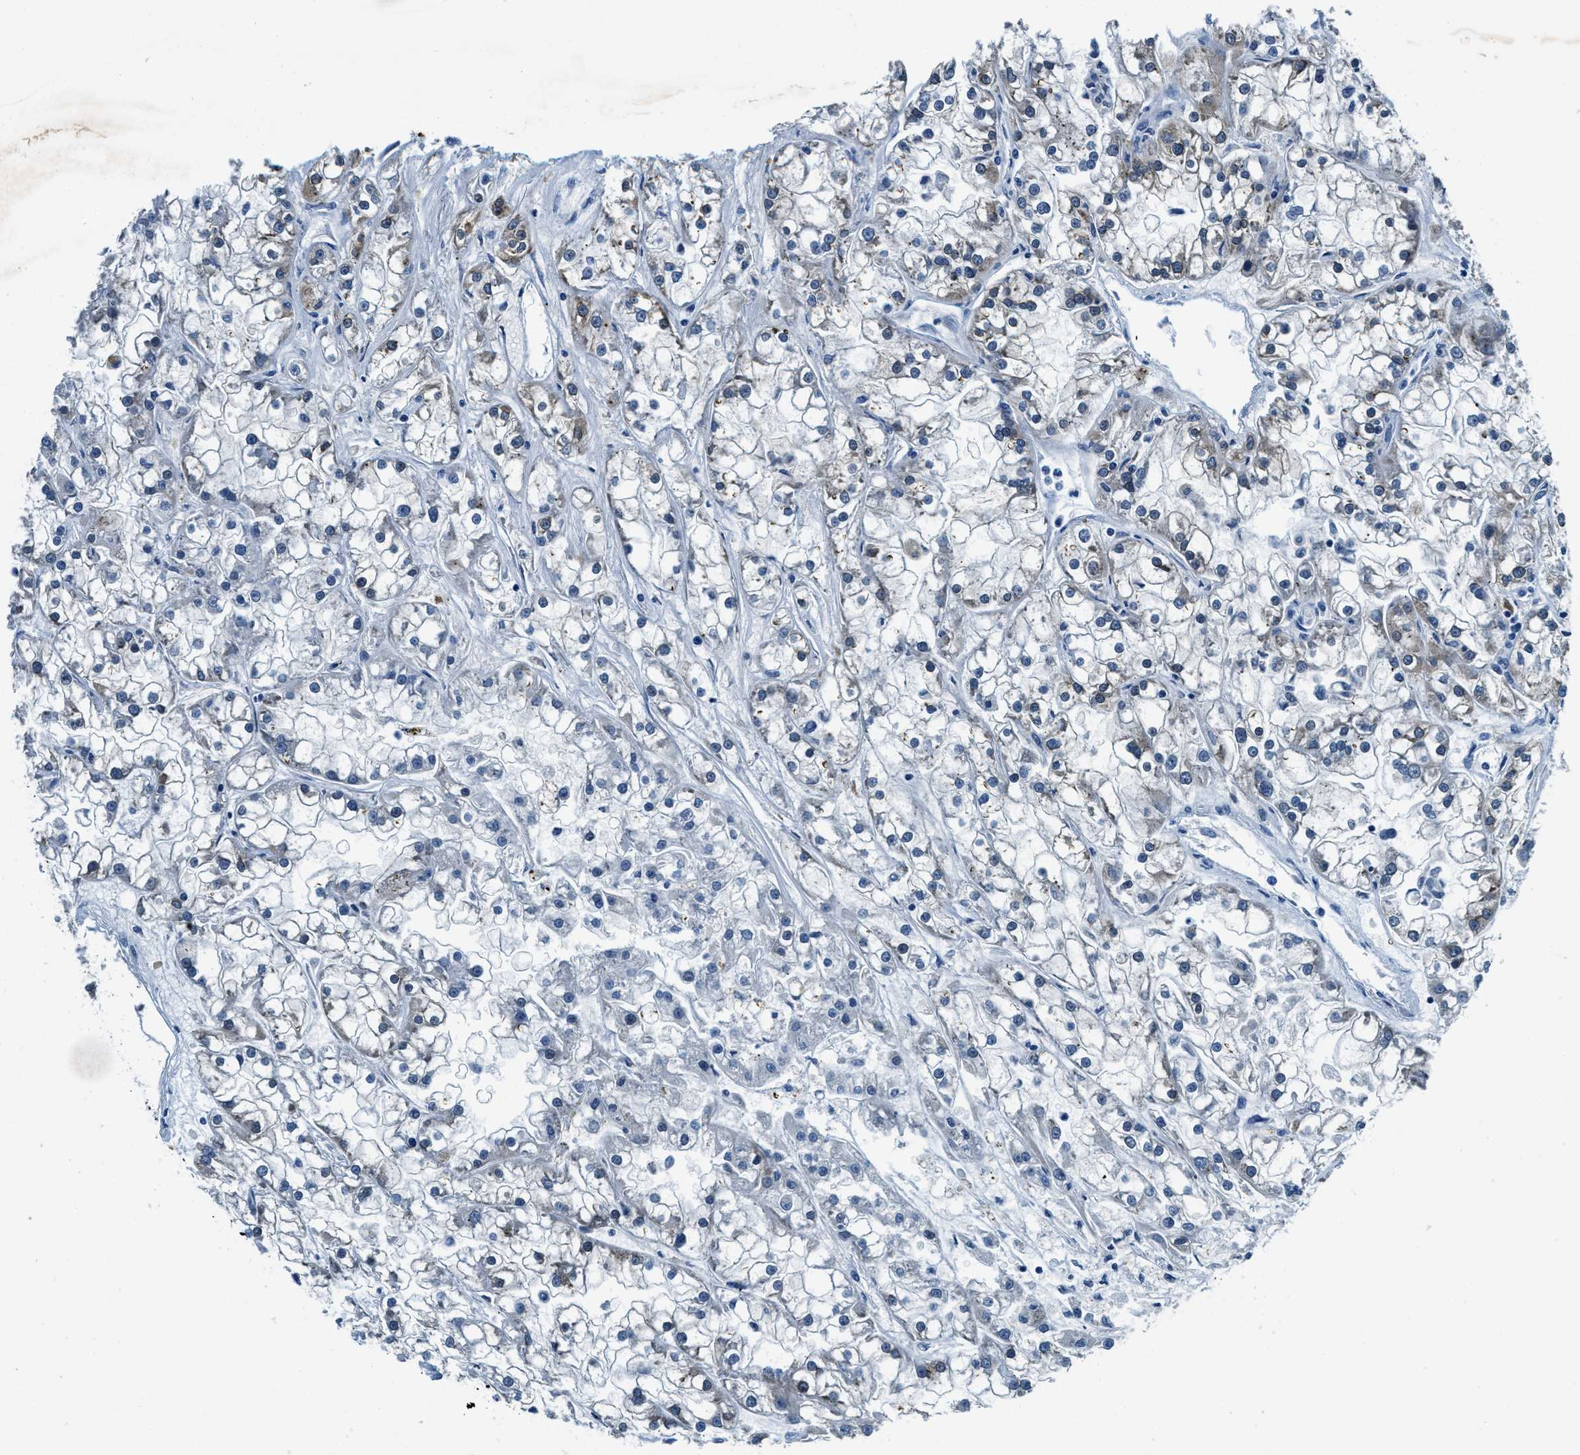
{"staining": {"intensity": "weak", "quantity": "<25%", "location": "cytoplasmic/membranous"}, "tissue": "renal cancer", "cell_type": "Tumor cells", "image_type": "cancer", "snomed": [{"axis": "morphology", "description": "Adenocarcinoma, NOS"}, {"axis": "topography", "description": "Kidney"}], "caption": "This is an IHC image of renal cancer. There is no expression in tumor cells.", "gene": "UBAC2", "patient": {"sex": "female", "age": 52}}